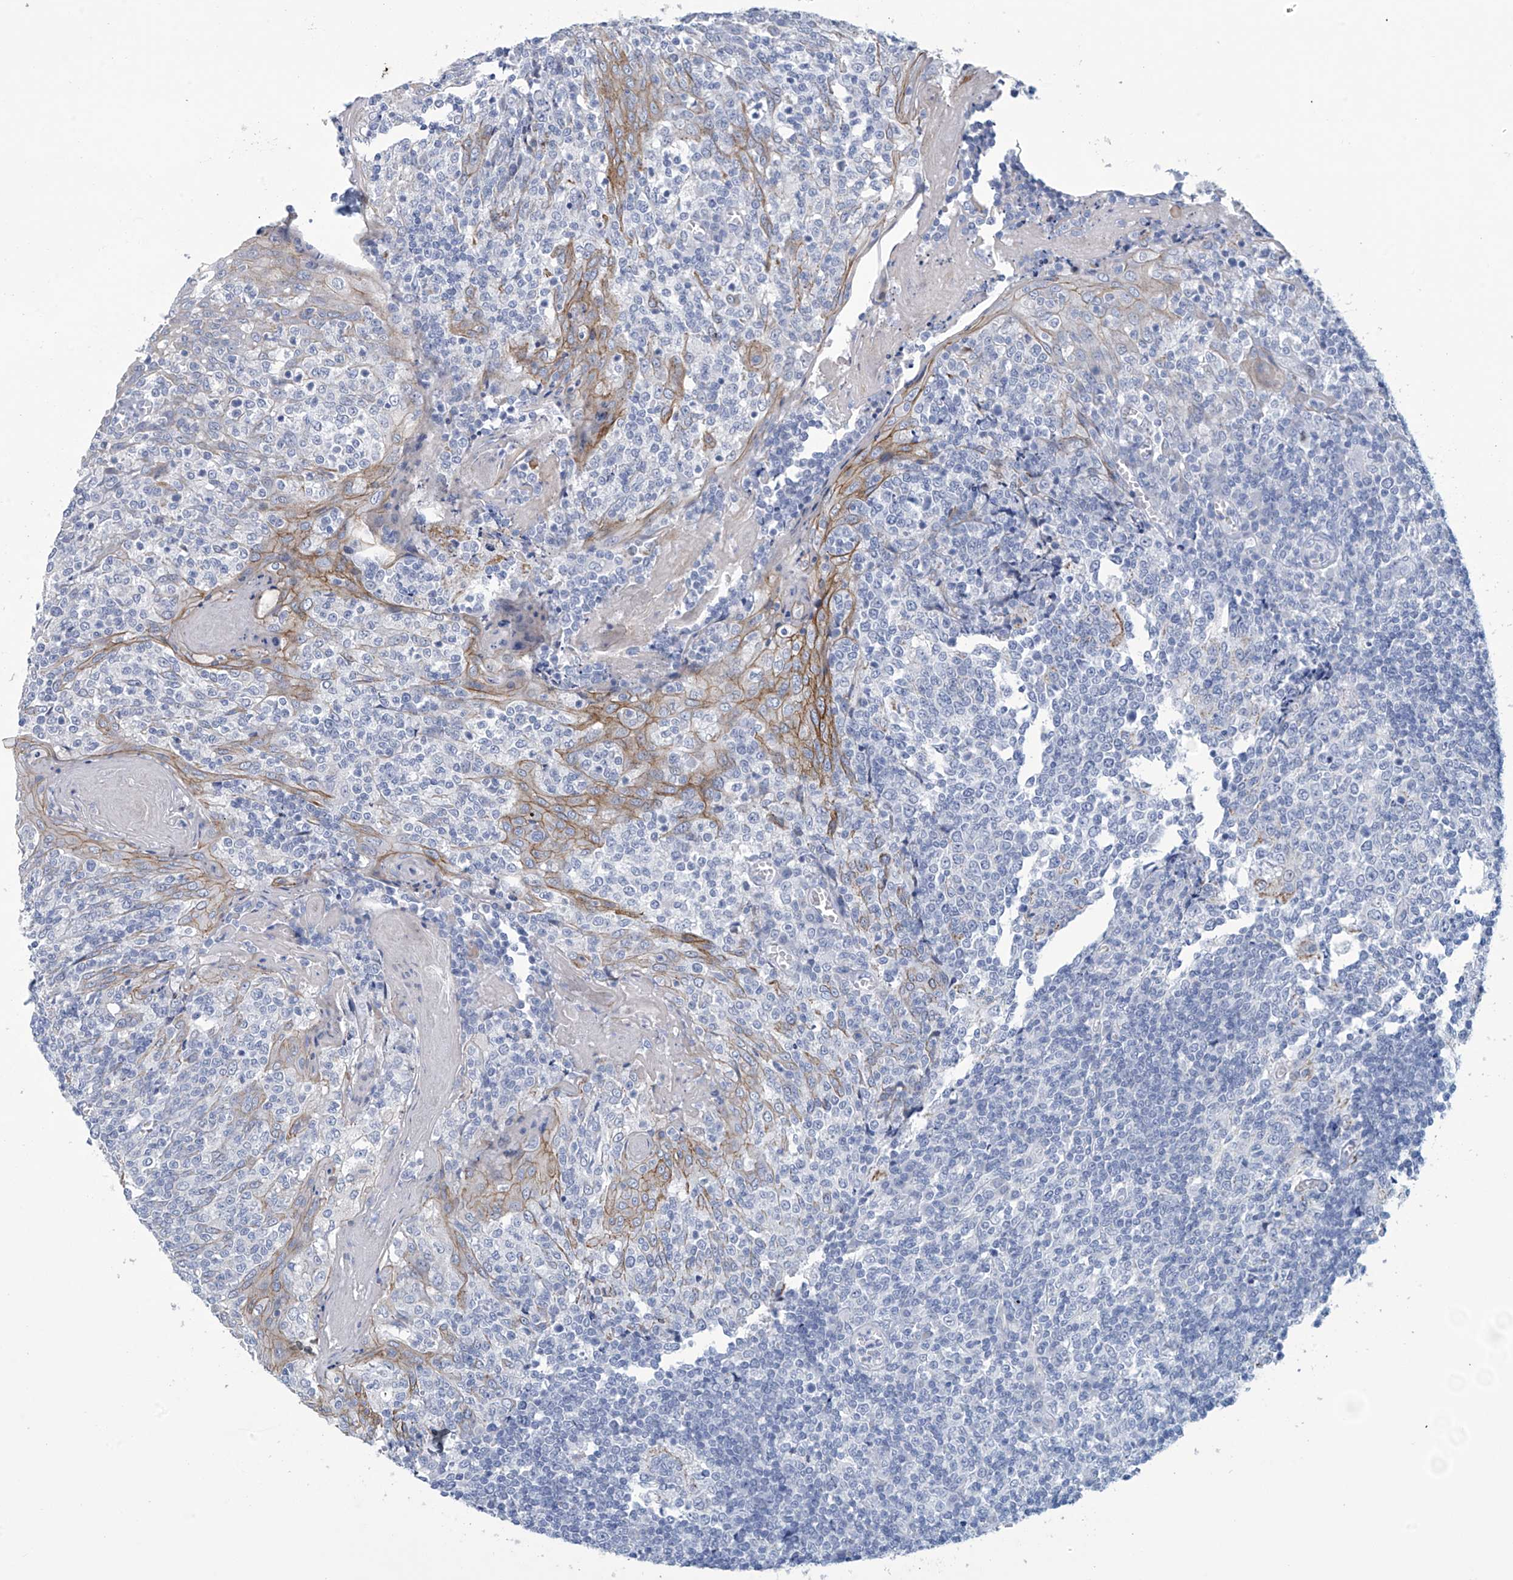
{"staining": {"intensity": "negative", "quantity": "none", "location": "none"}, "tissue": "tonsil", "cell_type": "Germinal center cells", "image_type": "normal", "snomed": [{"axis": "morphology", "description": "Normal tissue, NOS"}, {"axis": "topography", "description": "Tonsil"}], "caption": "Immunohistochemistry (IHC) micrograph of normal tonsil stained for a protein (brown), which displays no expression in germinal center cells. Nuclei are stained in blue.", "gene": "DSP", "patient": {"sex": "female", "age": 19}}